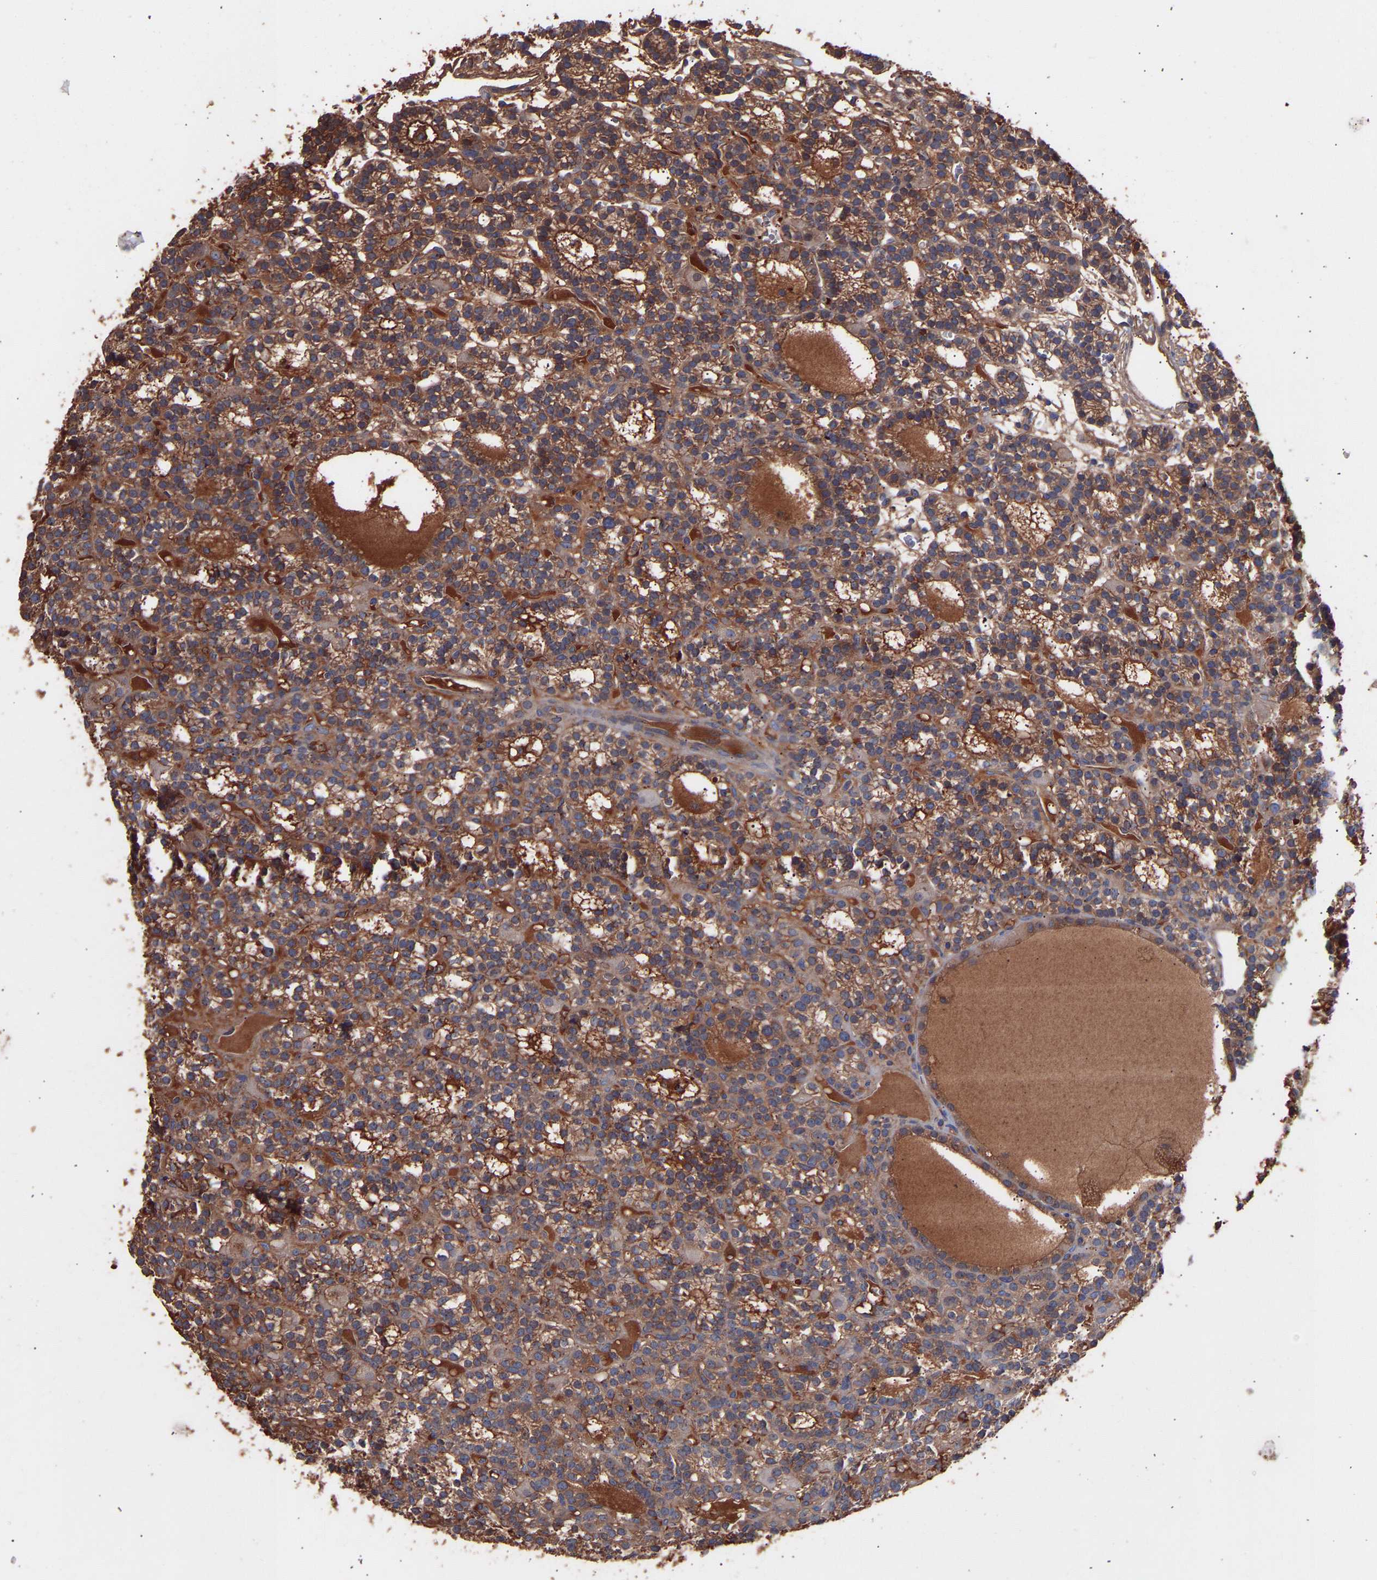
{"staining": {"intensity": "moderate", "quantity": ">75%", "location": "cytoplasmic/membranous"}, "tissue": "parathyroid gland", "cell_type": "Glandular cells", "image_type": "normal", "snomed": [{"axis": "morphology", "description": "Normal tissue, NOS"}, {"axis": "morphology", "description": "Adenoma, NOS"}, {"axis": "topography", "description": "Parathyroid gland"}], "caption": "DAB (3,3'-diaminobenzidine) immunohistochemical staining of unremarkable parathyroid gland shows moderate cytoplasmic/membranous protein positivity in approximately >75% of glandular cells.", "gene": "TMEM268", "patient": {"sex": "female", "age": 58}}